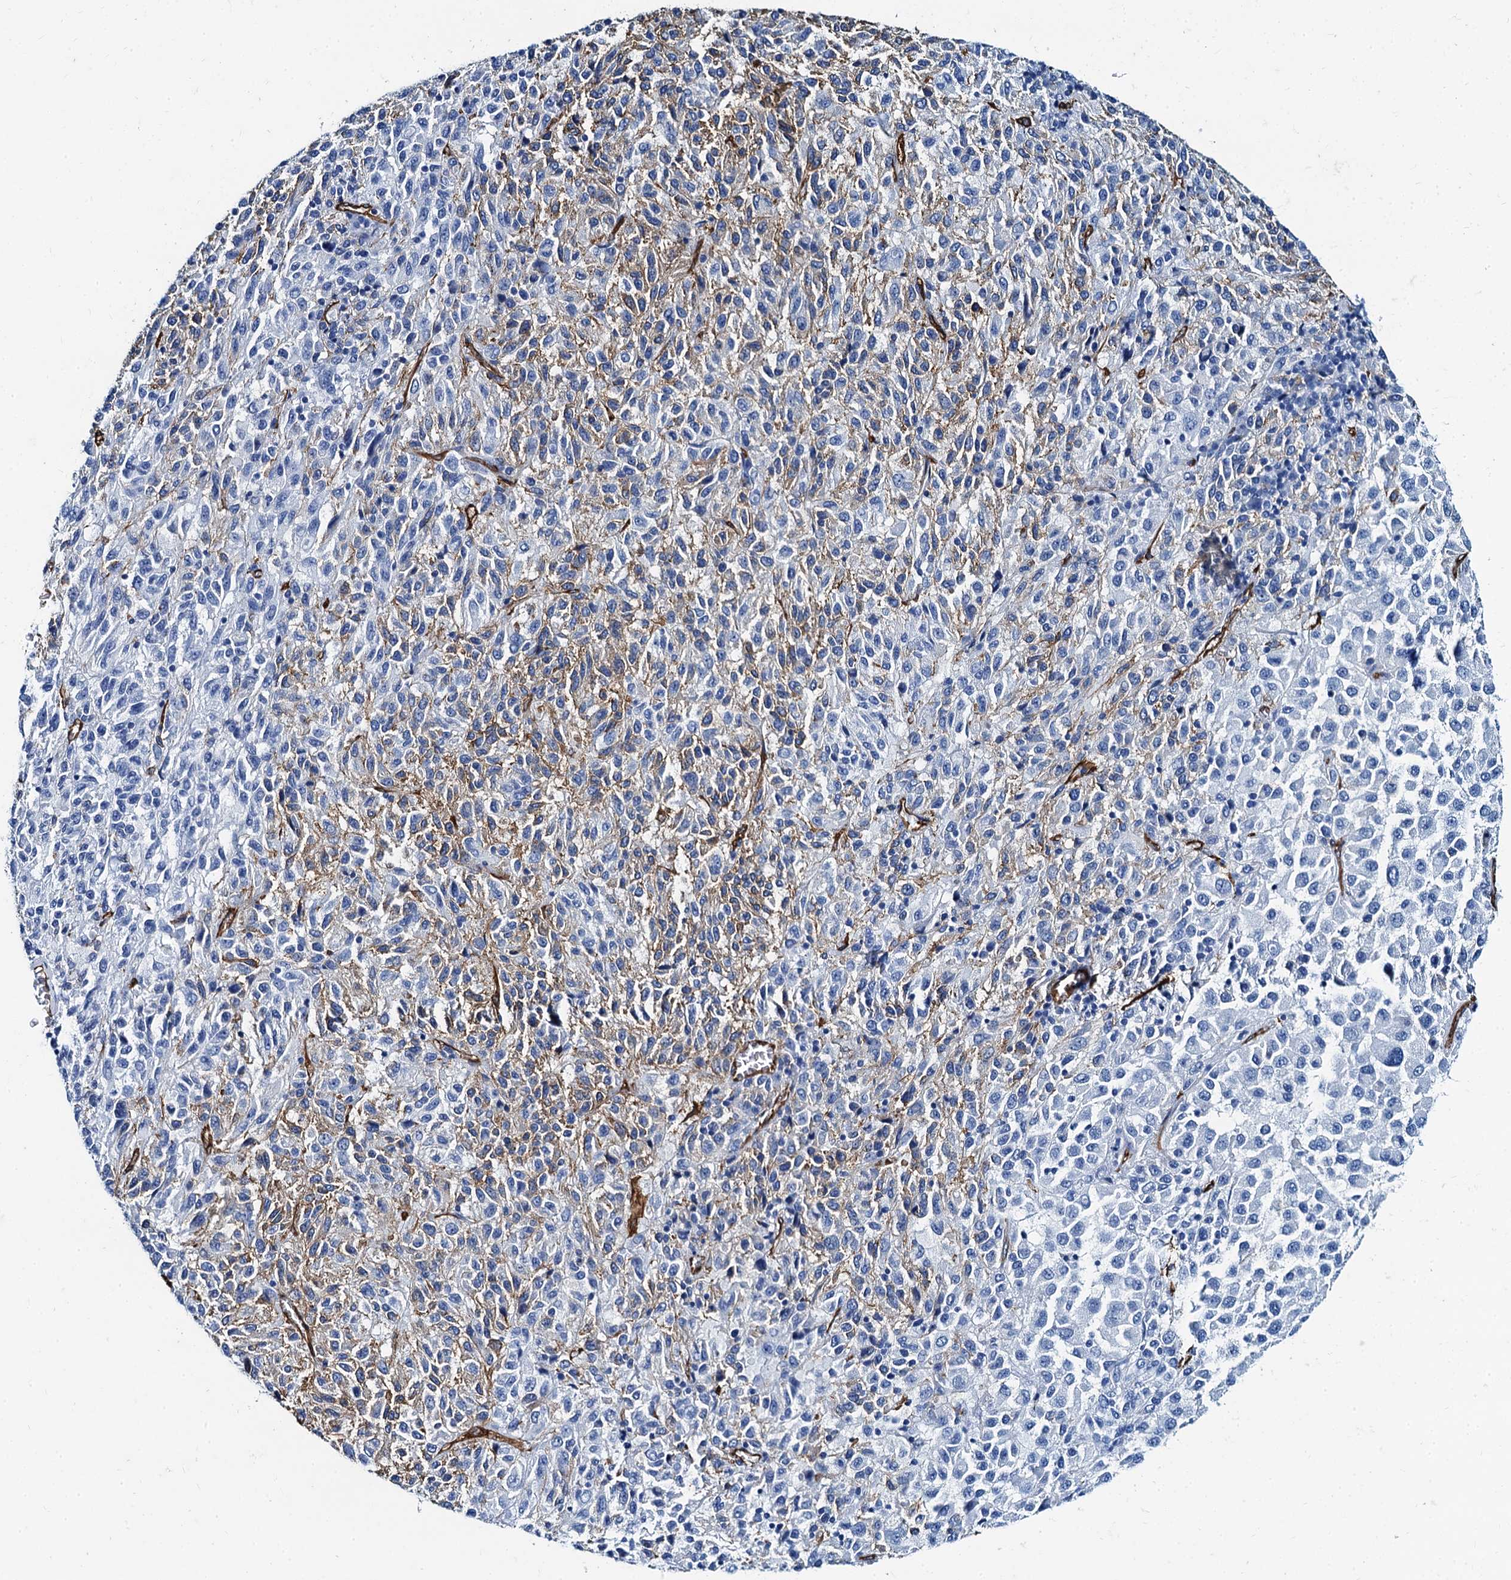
{"staining": {"intensity": "weak", "quantity": "25%-75%", "location": "cytoplasmic/membranous"}, "tissue": "melanoma", "cell_type": "Tumor cells", "image_type": "cancer", "snomed": [{"axis": "morphology", "description": "Malignant melanoma, Metastatic site"}, {"axis": "topography", "description": "Lung"}], "caption": "A histopathology image showing weak cytoplasmic/membranous positivity in approximately 25%-75% of tumor cells in malignant melanoma (metastatic site), as visualized by brown immunohistochemical staining.", "gene": "CAVIN2", "patient": {"sex": "male", "age": 64}}